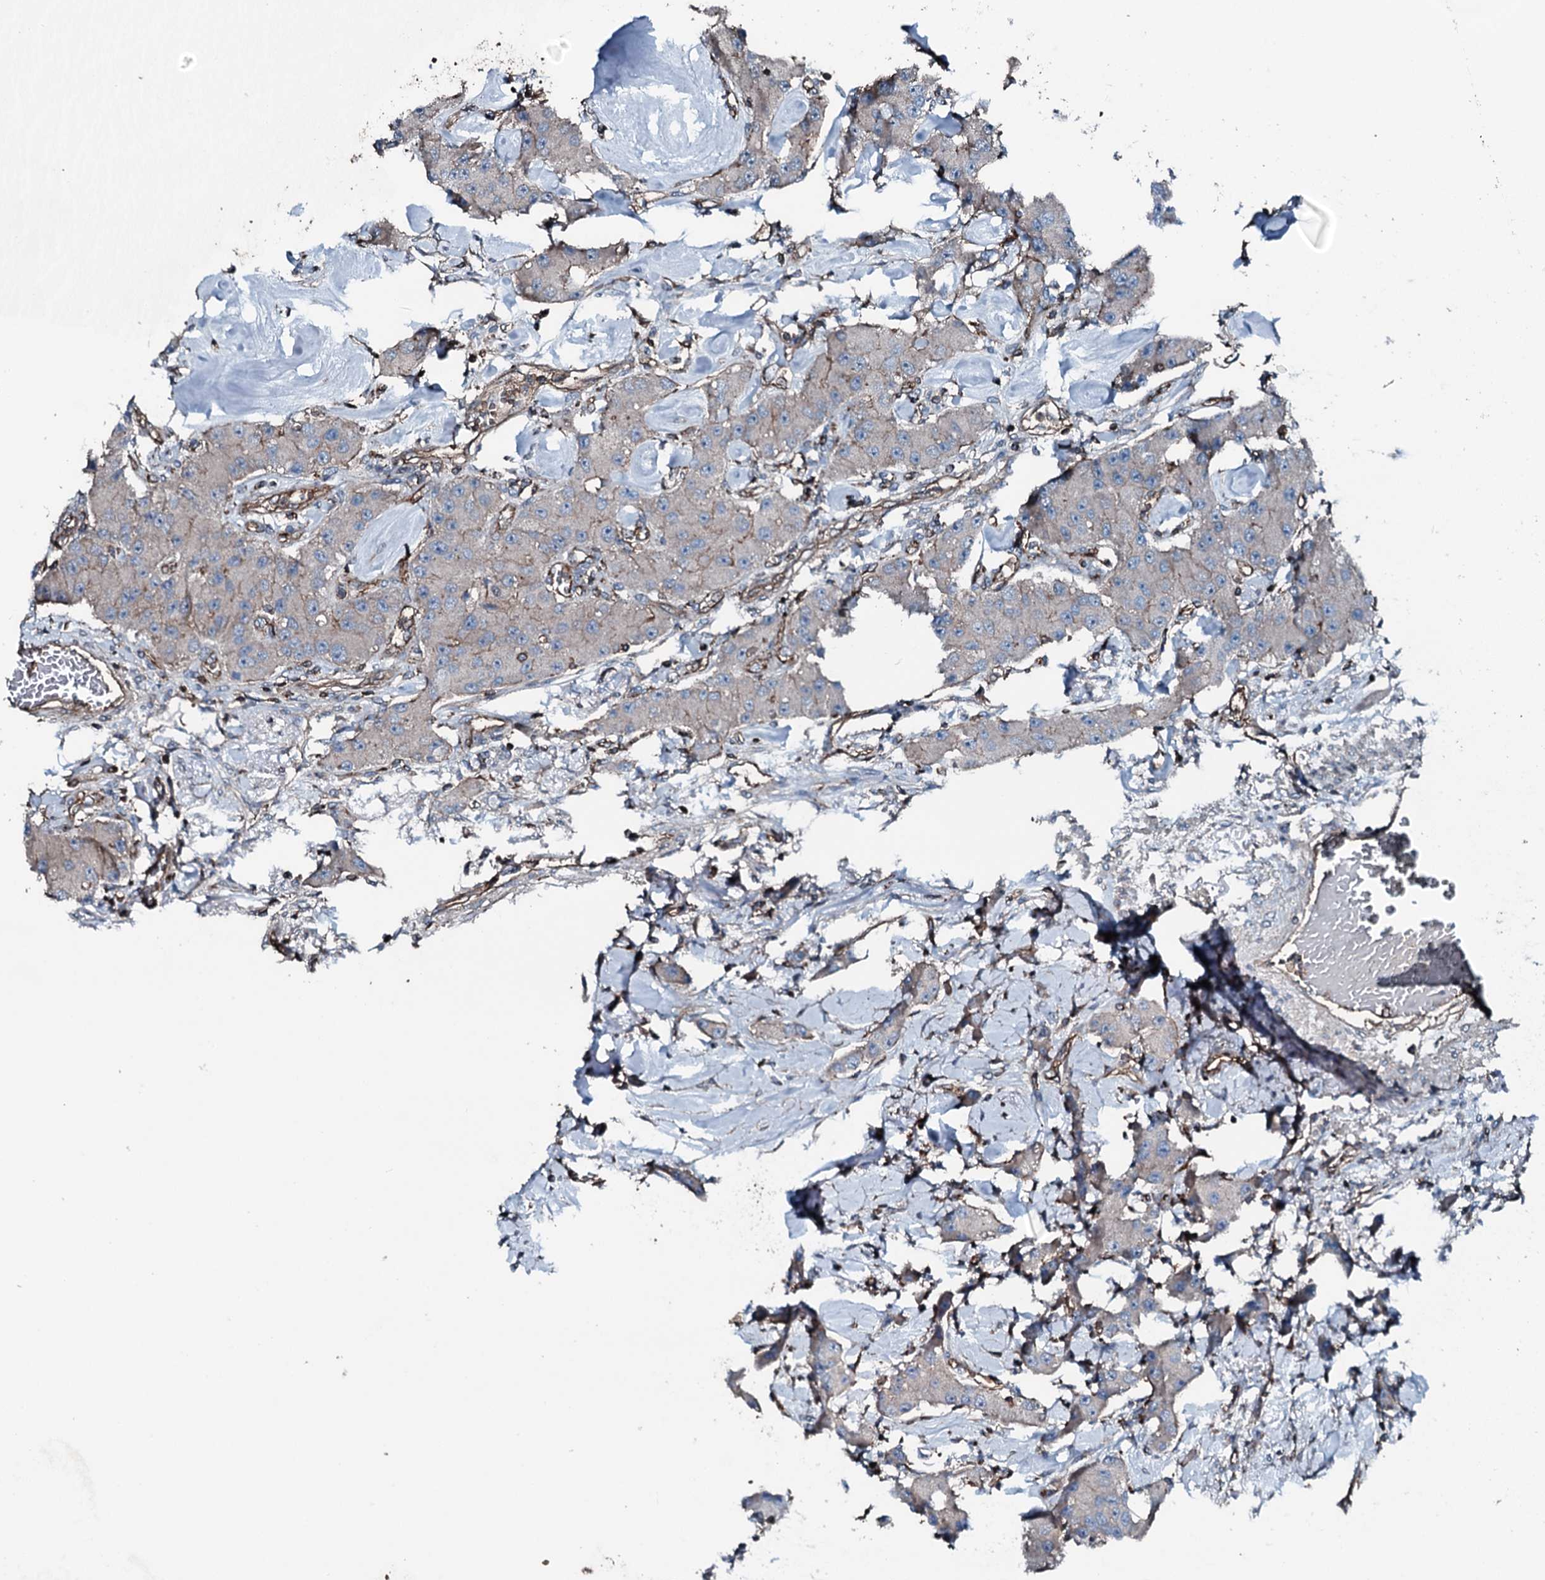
{"staining": {"intensity": "weak", "quantity": "<25%", "location": "cytoplasmic/membranous"}, "tissue": "carcinoid", "cell_type": "Tumor cells", "image_type": "cancer", "snomed": [{"axis": "morphology", "description": "Carcinoid, malignant, NOS"}, {"axis": "topography", "description": "Pancreas"}], "caption": "Photomicrograph shows no significant protein expression in tumor cells of malignant carcinoid.", "gene": "SLC25A38", "patient": {"sex": "male", "age": 41}}